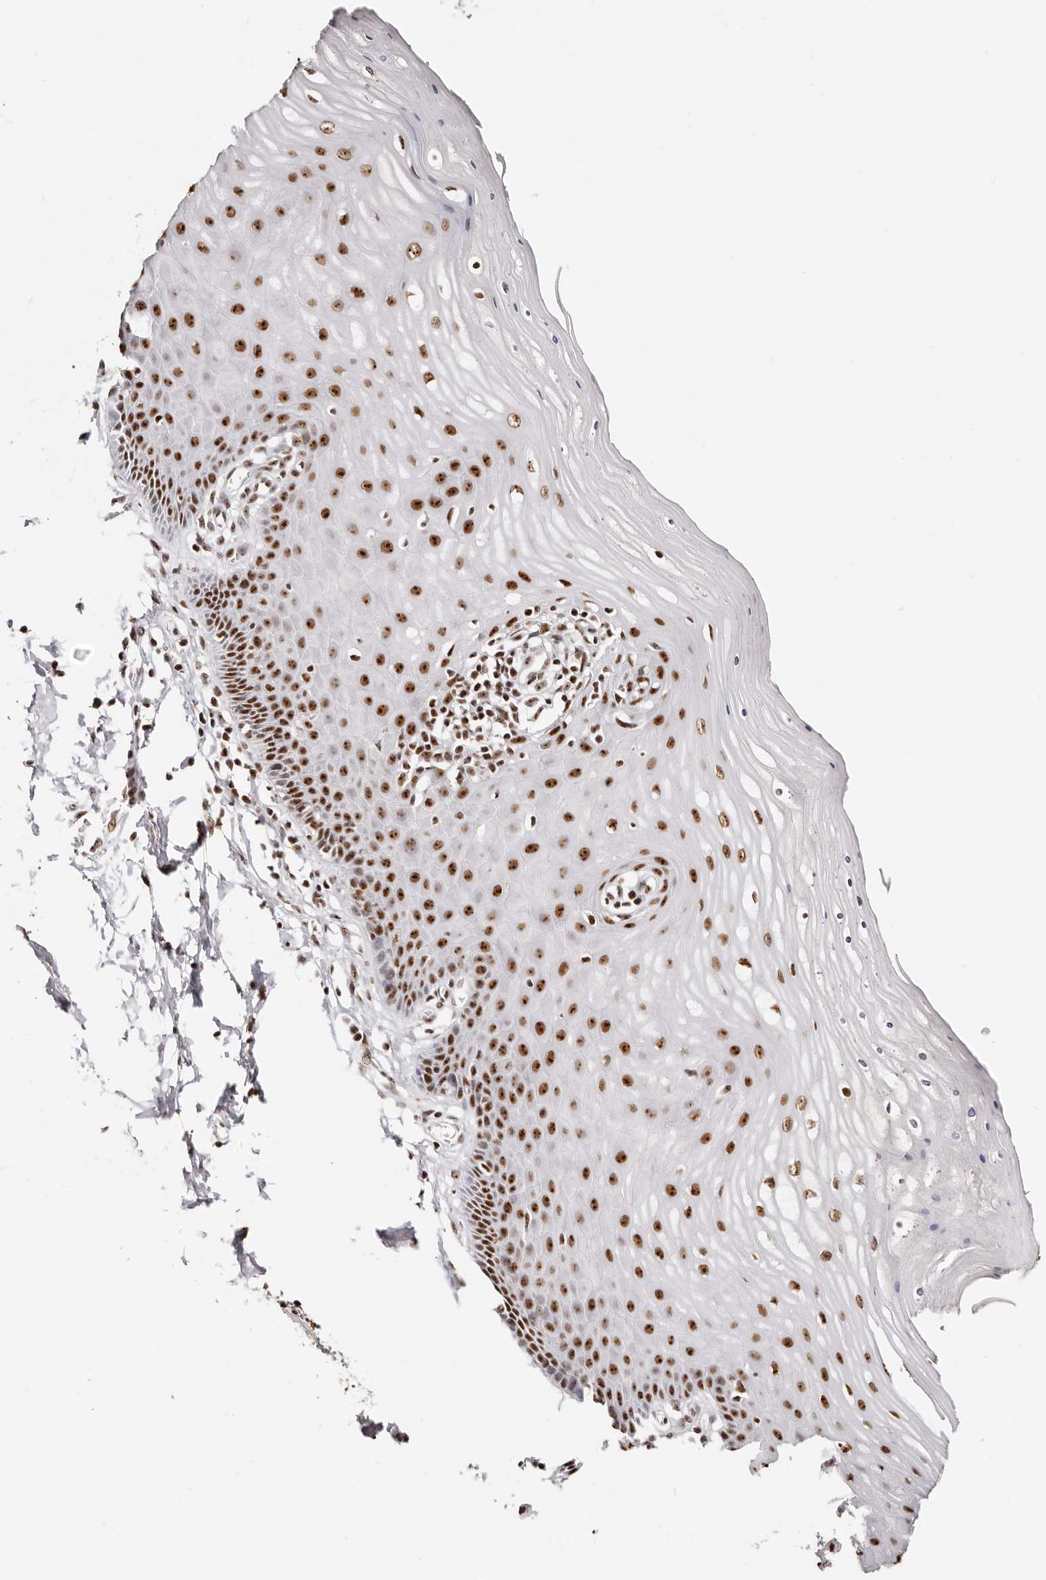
{"staining": {"intensity": "strong", "quantity": ">75%", "location": "nuclear"}, "tissue": "cervix", "cell_type": "Glandular cells", "image_type": "normal", "snomed": [{"axis": "morphology", "description": "Normal tissue, NOS"}, {"axis": "topography", "description": "Cervix"}], "caption": "Cervix stained with immunohistochemistry displays strong nuclear positivity in about >75% of glandular cells. Nuclei are stained in blue.", "gene": "IQGAP3", "patient": {"sex": "female", "age": 55}}